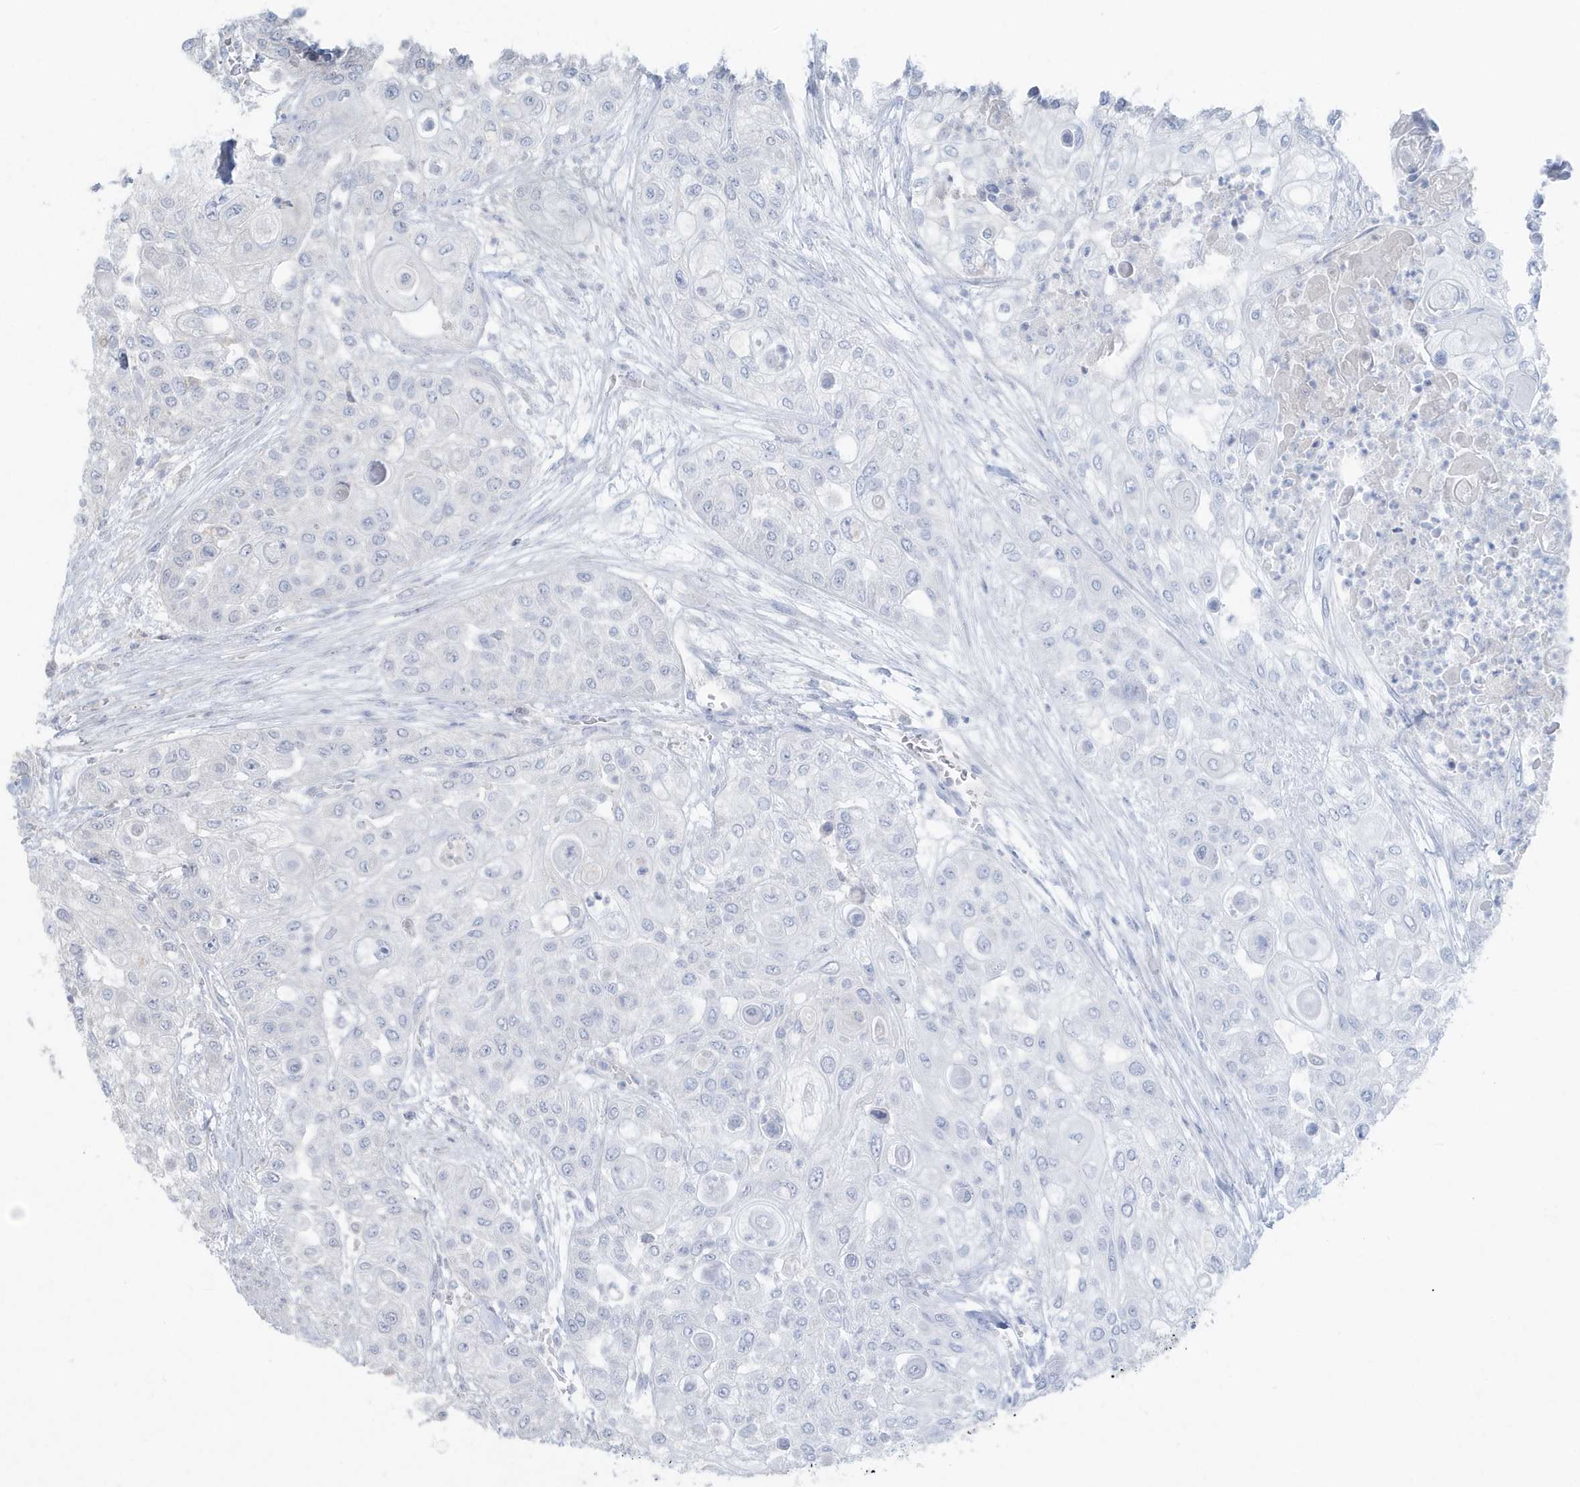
{"staining": {"intensity": "negative", "quantity": "none", "location": "none"}, "tissue": "urothelial cancer", "cell_type": "Tumor cells", "image_type": "cancer", "snomed": [{"axis": "morphology", "description": "Urothelial carcinoma, High grade"}, {"axis": "topography", "description": "Urinary bladder"}], "caption": "Immunohistochemical staining of urothelial cancer reveals no significant staining in tumor cells. Nuclei are stained in blue.", "gene": "C1RL", "patient": {"sex": "female", "age": 79}}